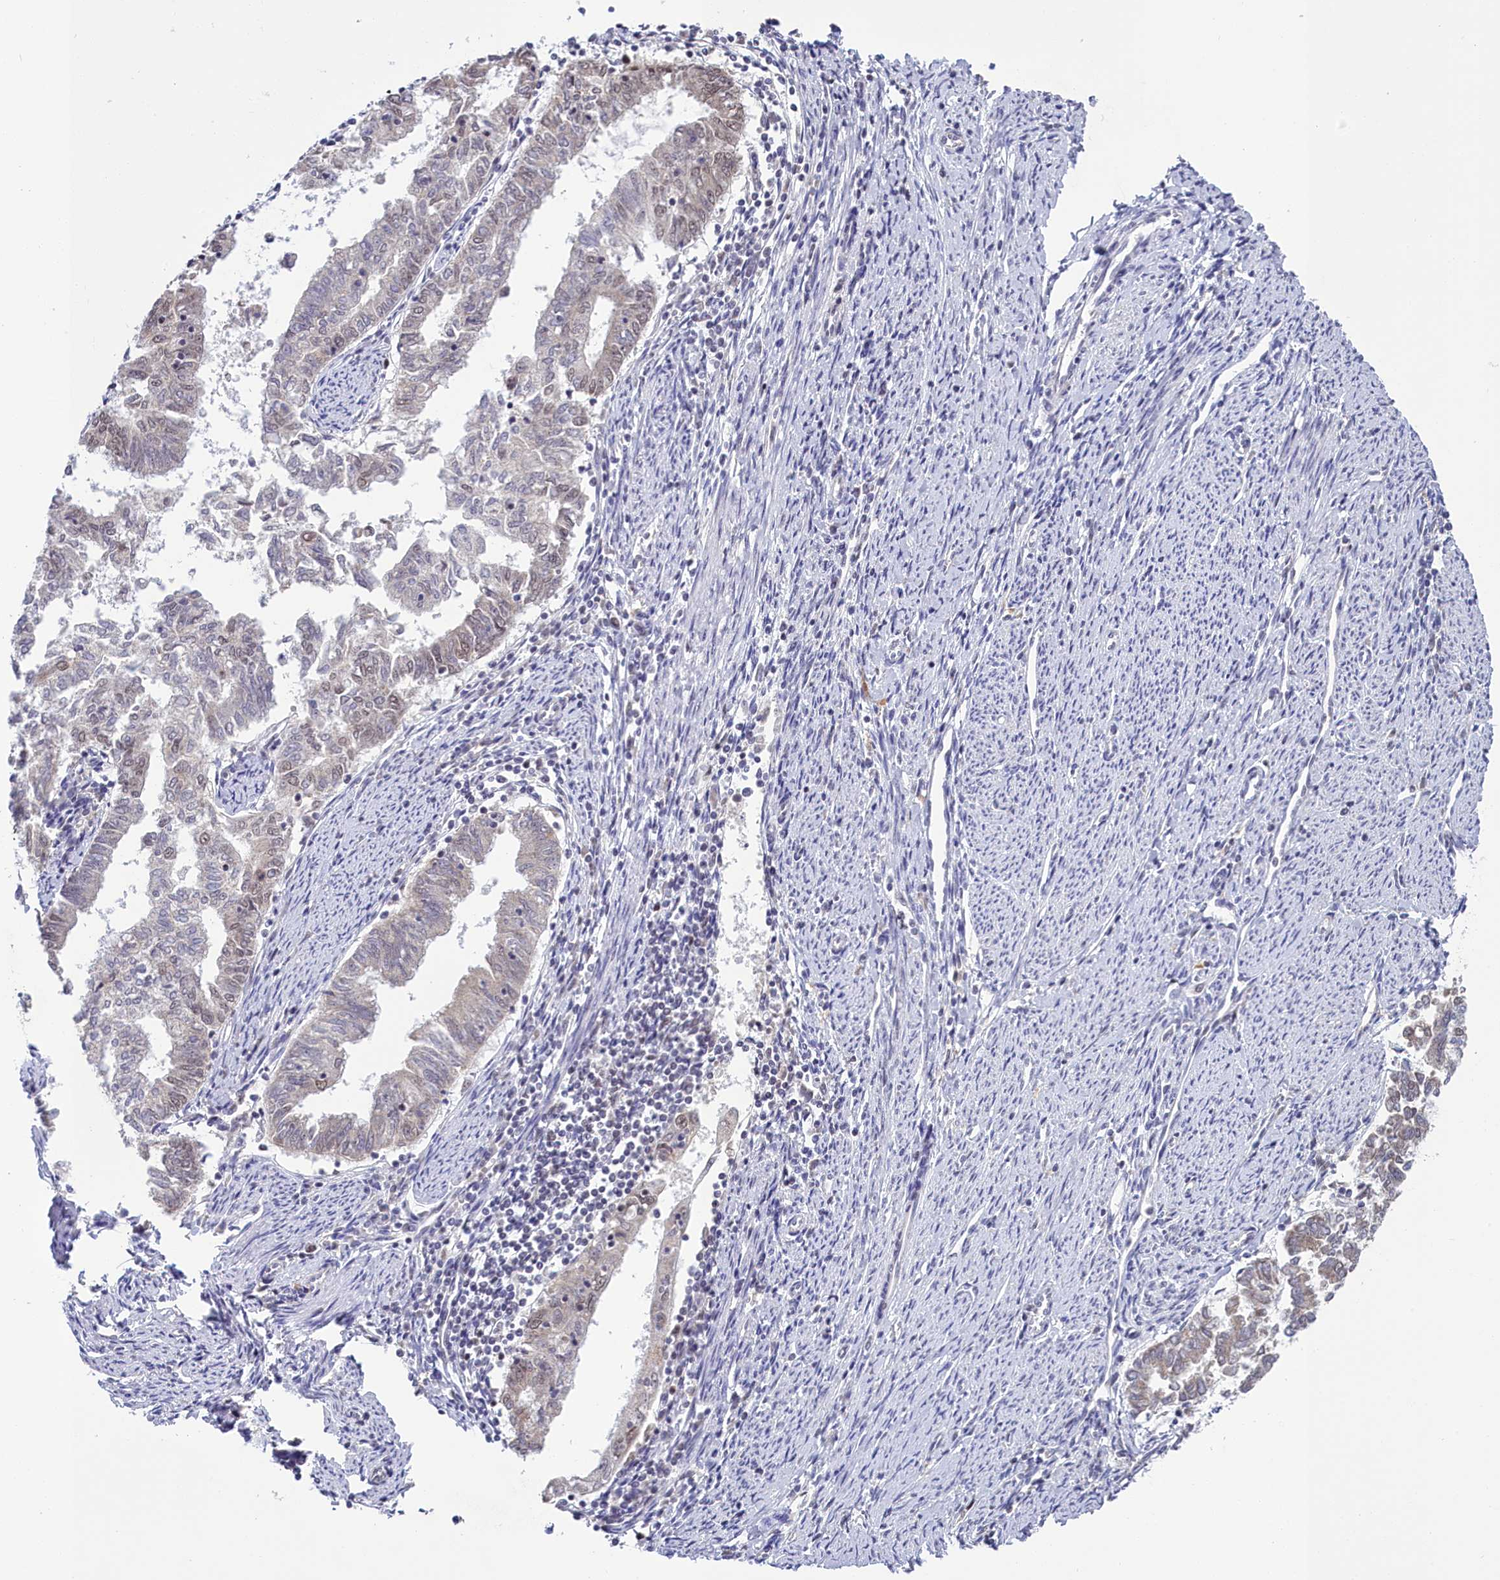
{"staining": {"intensity": "negative", "quantity": "none", "location": "none"}, "tissue": "endometrial cancer", "cell_type": "Tumor cells", "image_type": "cancer", "snomed": [{"axis": "morphology", "description": "Adenocarcinoma, NOS"}, {"axis": "topography", "description": "Endometrium"}], "caption": "Protein analysis of endometrial adenocarcinoma shows no significant staining in tumor cells.", "gene": "PPHLN1", "patient": {"sex": "female", "age": 79}}